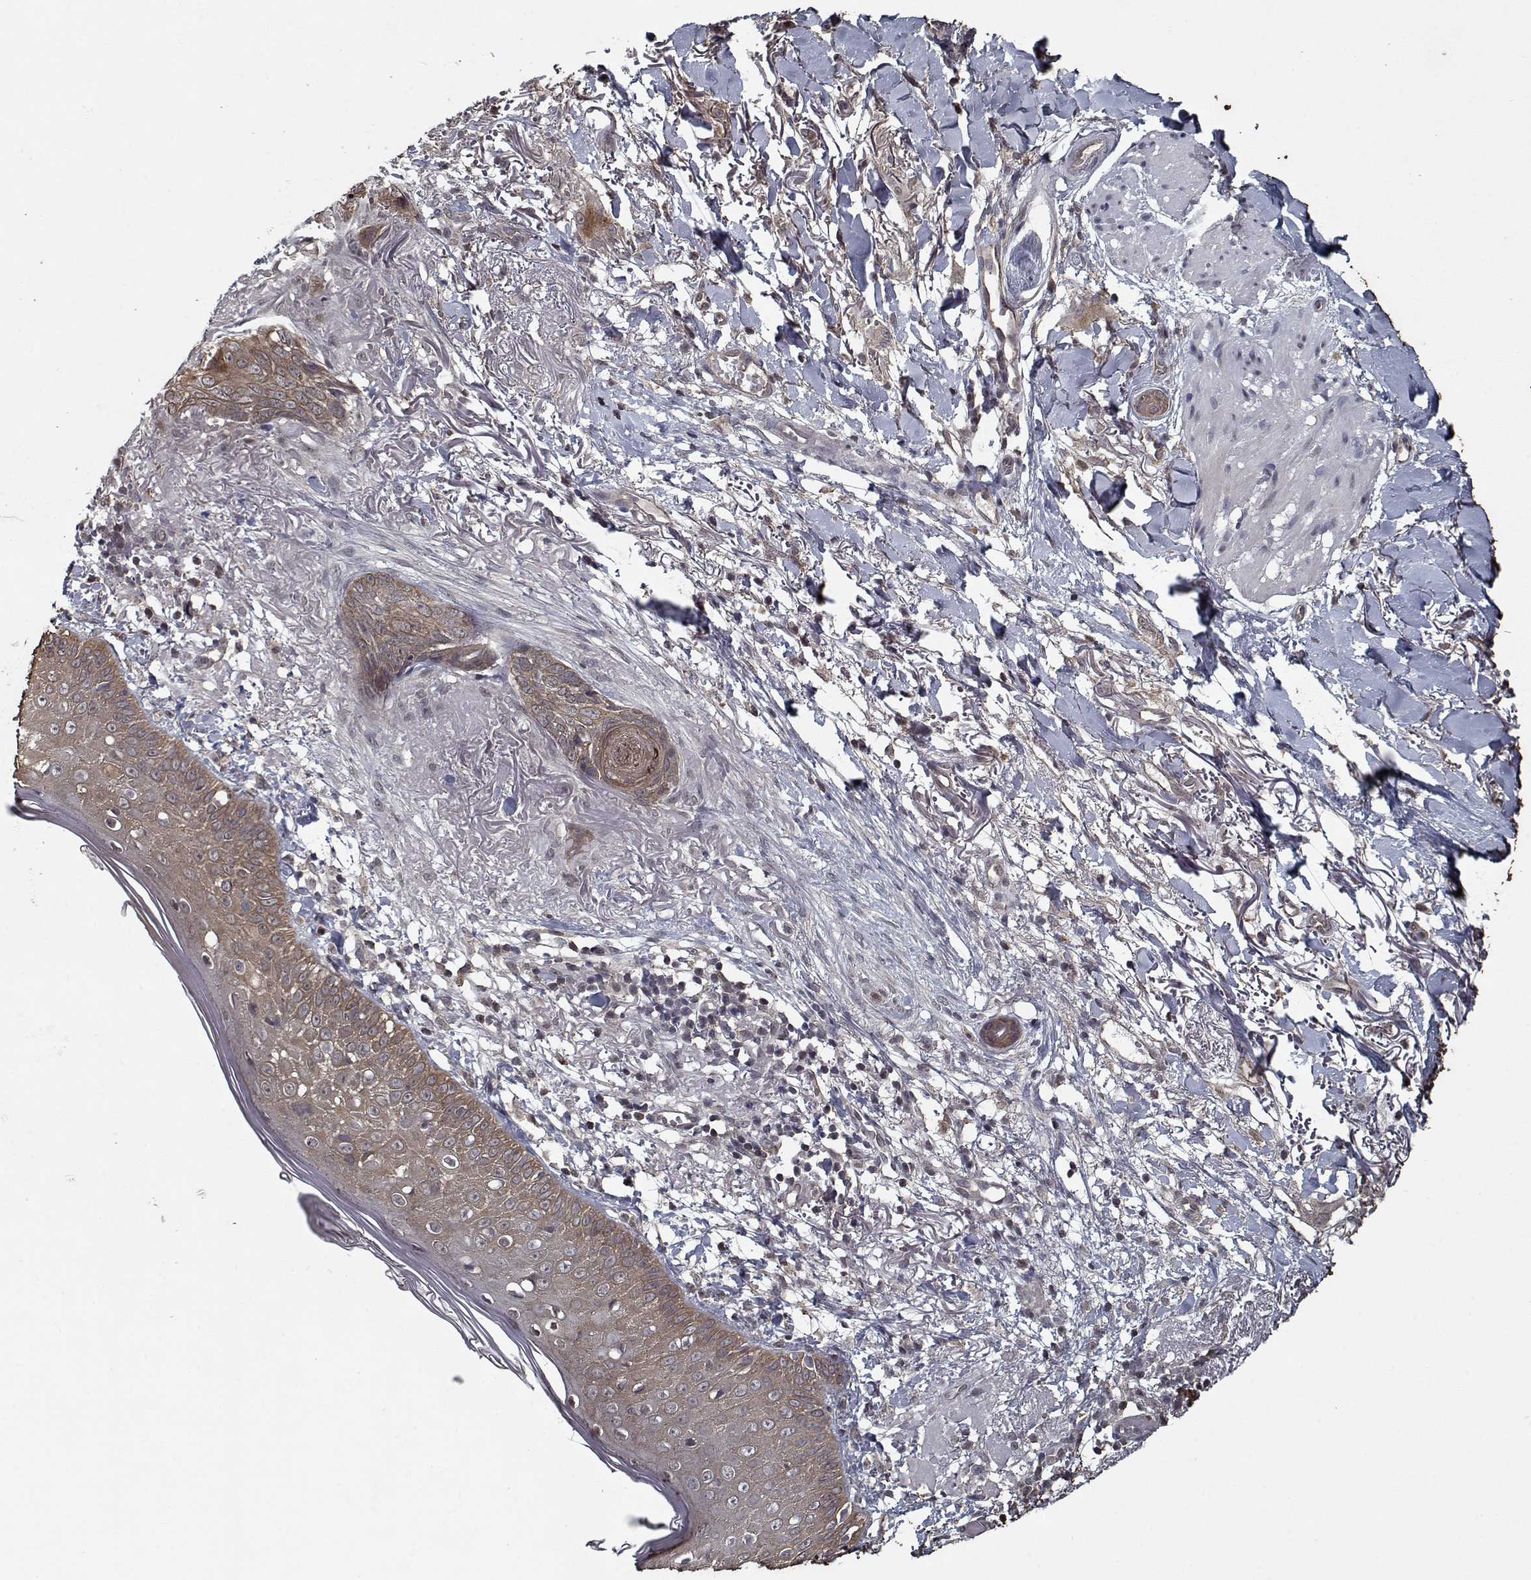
{"staining": {"intensity": "moderate", "quantity": ">75%", "location": "cytoplasmic/membranous"}, "tissue": "skin cancer", "cell_type": "Tumor cells", "image_type": "cancer", "snomed": [{"axis": "morphology", "description": "Normal tissue, NOS"}, {"axis": "morphology", "description": "Basal cell carcinoma"}, {"axis": "topography", "description": "Skin"}], "caption": "A micrograph showing moderate cytoplasmic/membranous staining in approximately >75% of tumor cells in skin cancer, as visualized by brown immunohistochemical staining.", "gene": "NLK", "patient": {"sex": "male", "age": 84}}